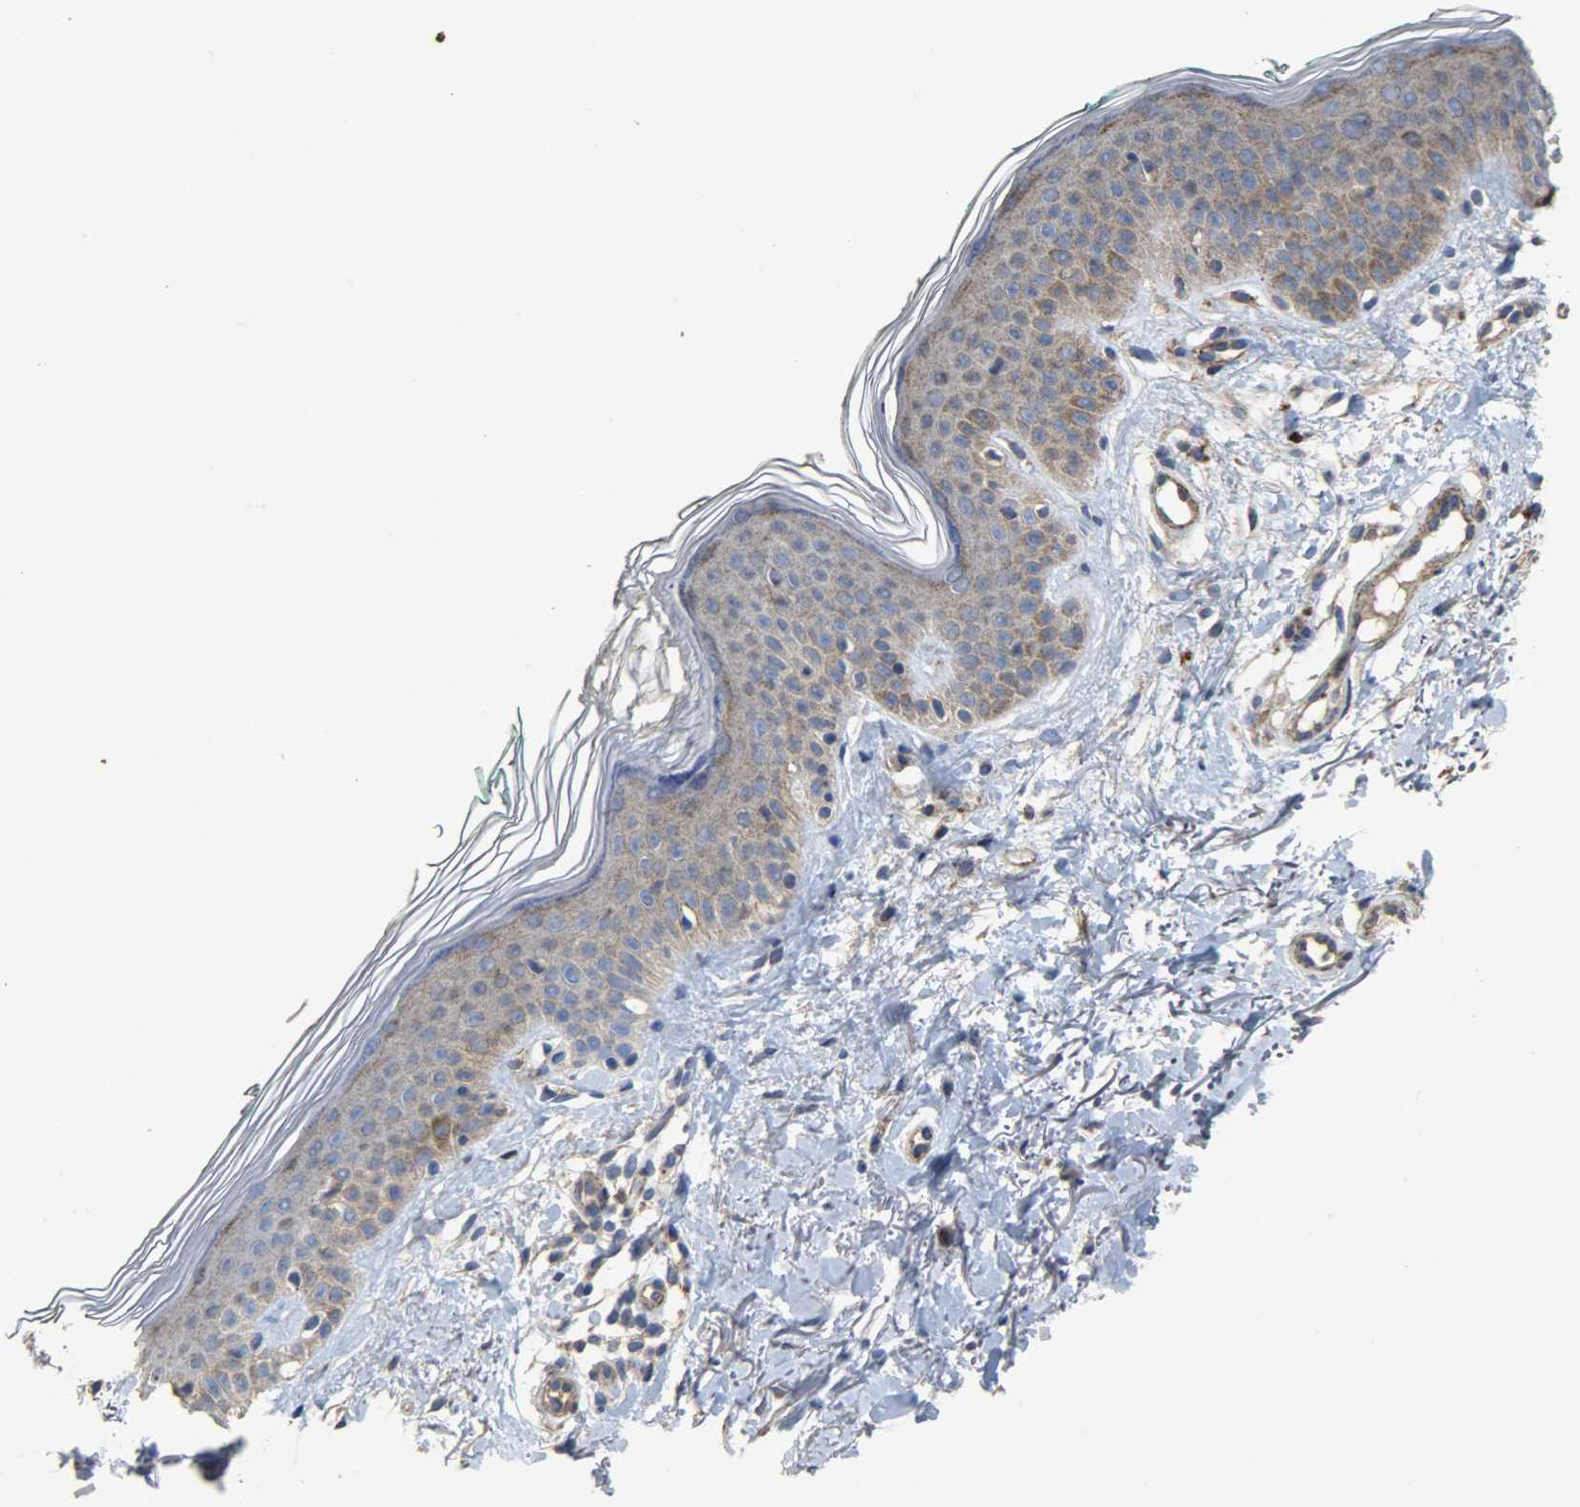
{"staining": {"intensity": "negative", "quantity": "none", "location": "none"}, "tissue": "skin", "cell_type": "Fibroblasts", "image_type": "normal", "snomed": [{"axis": "morphology", "description": "Normal tissue, NOS"}, {"axis": "topography", "description": "Skin"}], "caption": "This is an immunohistochemistry image of unremarkable human skin. There is no positivity in fibroblasts.", "gene": "TPM4", "patient": {"sex": "male", "age": 71}}